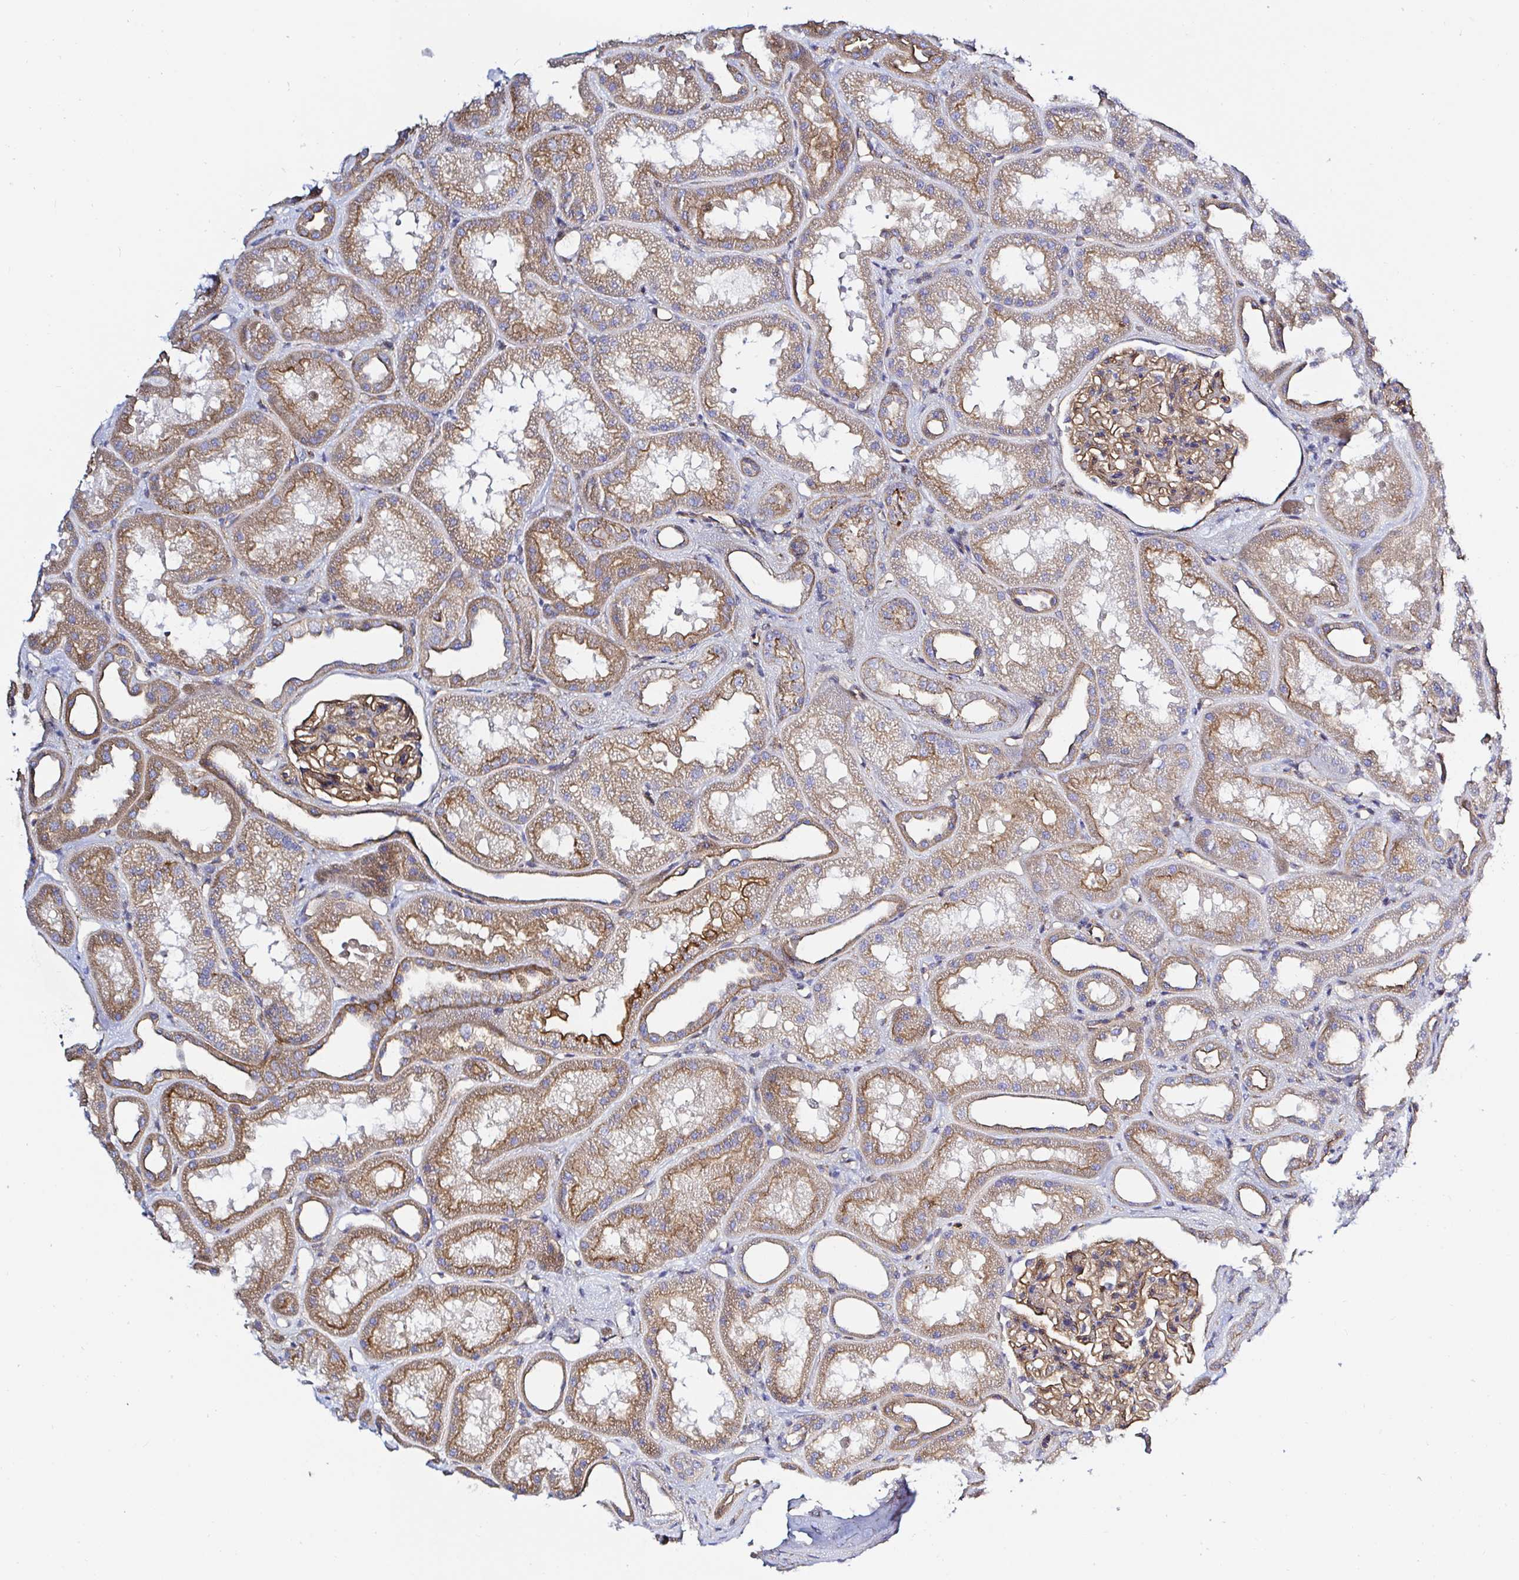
{"staining": {"intensity": "moderate", "quantity": ">75%", "location": "cytoplasmic/membranous"}, "tissue": "kidney", "cell_type": "Cells in glomeruli", "image_type": "normal", "snomed": [{"axis": "morphology", "description": "Normal tissue, NOS"}, {"axis": "topography", "description": "Kidney"}], "caption": "Brown immunohistochemical staining in unremarkable kidney displays moderate cytoplasmic/membranous positivity in about >75% of cells in glomeruli.", "gene": "ARL4D", "patient": {"sex": "male", "age": 61}}